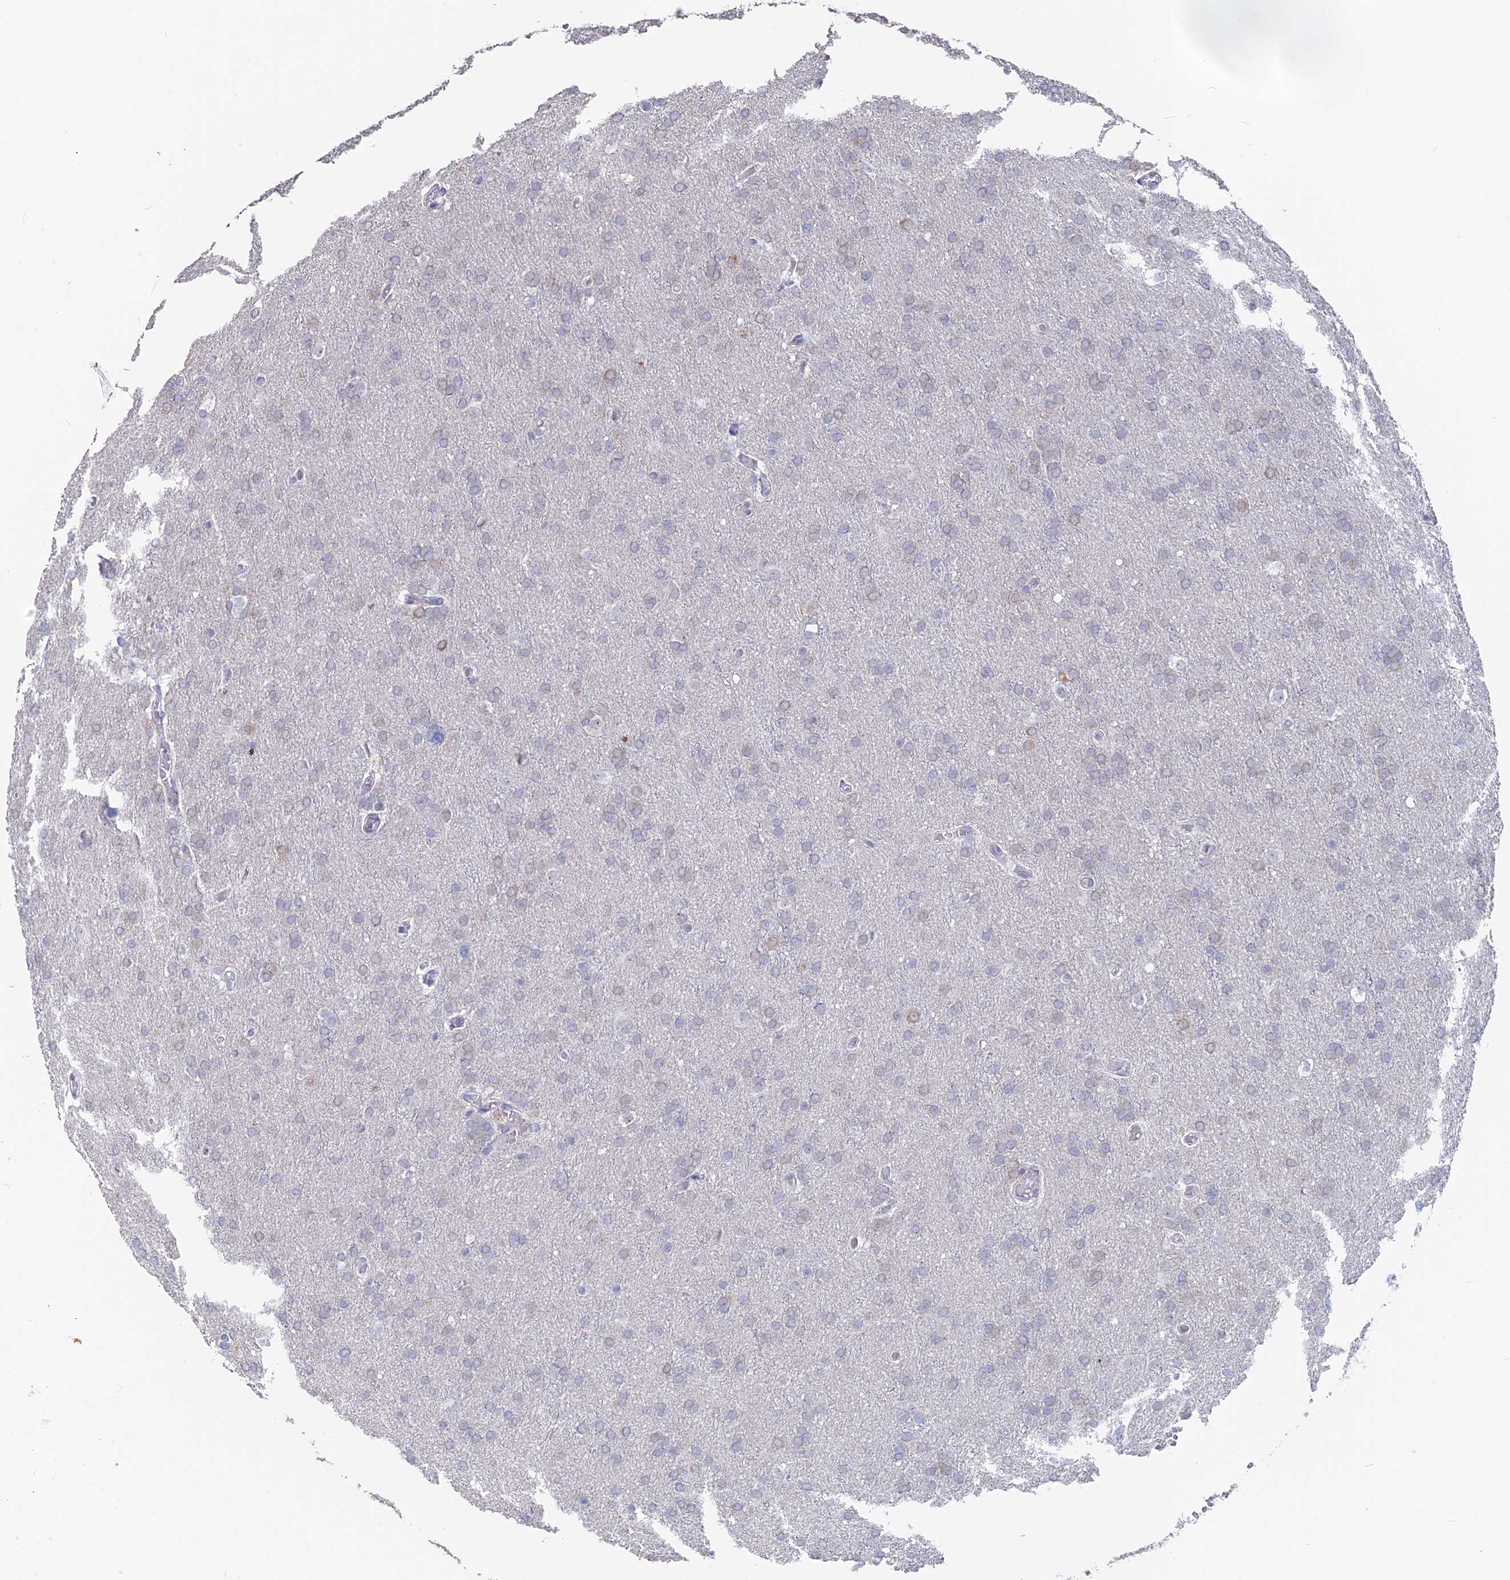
{"staining": {"intensity": "negative", "quantity": "none", "location": "none"}, "tissue": "glioma", "cell_type": "Tumor cells", "image_type": "cancer", "snomed": [{"axis": "morphology", "description": "Glioma, malignant, High grade"}, {"axis": "topography", "description": "Cerebral cortex"}], "caption": "Malignant high-grade glioma was stained to show a protein in brown. There is no significant staining in tumor cells.", "gene": "SEMG2", "patient": {"sex": "female", "age": 36}}